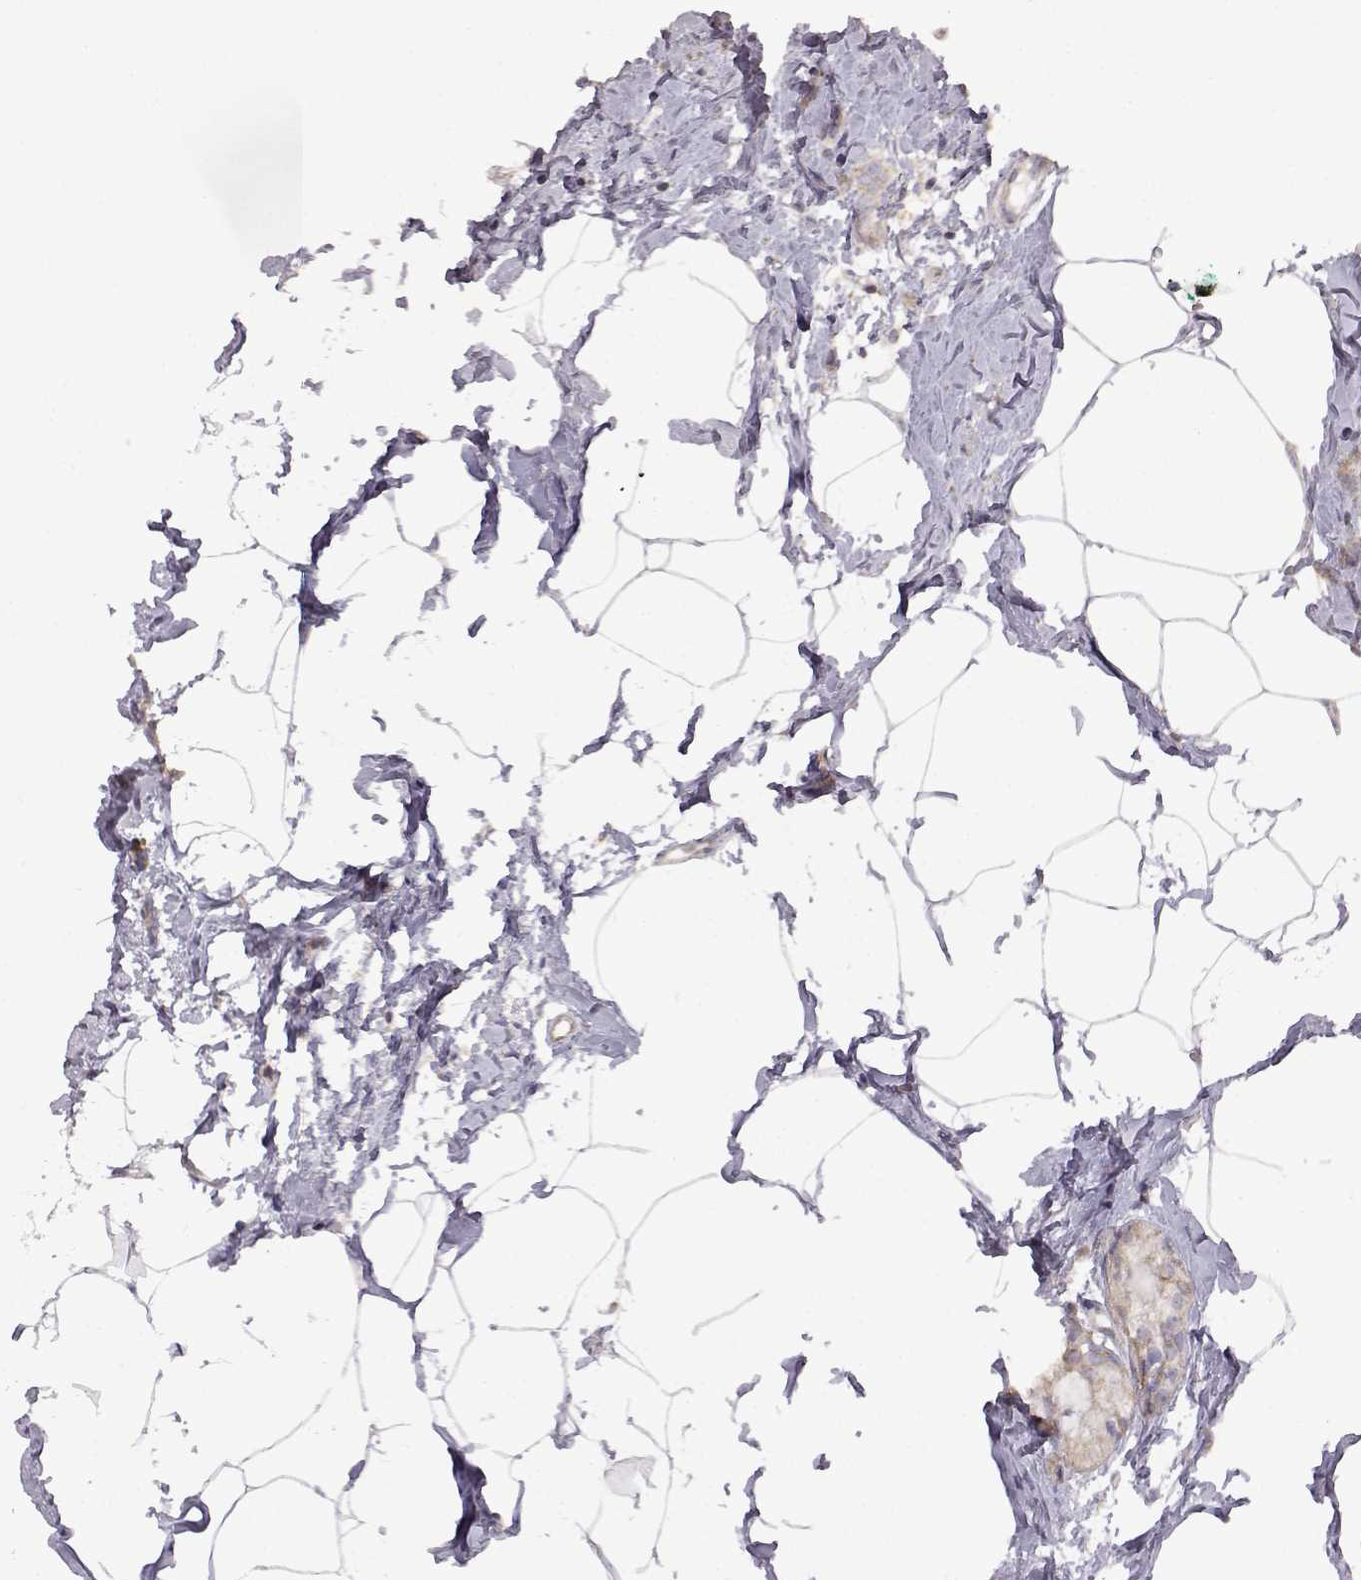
{"staining": {"intensity": "weak", "quantity": "25%-75%", "location": "cytoplasmic/membranous"}, "tissue": "breast cancer", "cell_type": "Tumor cells", "image_type": "cancer", "snomed": [{"axis": "morphology", "description": "Duct carcinoma"}, {"axis": "topography", "description": "Breast"}], "caption": "High-magnification brightfield microscopy of breast cancer (intraductal carcinoma) stained with DAB (brown) and counterstained with hematoxylin (blue). tumor cells exhibit weak cytoplasmic/membranous expression is present in approximately25%-75% of cells. (DAB IHC with brightfield microscopy, high magnification).", "gene": "DDC", "patient": {"sex": "female", "age": 40}}